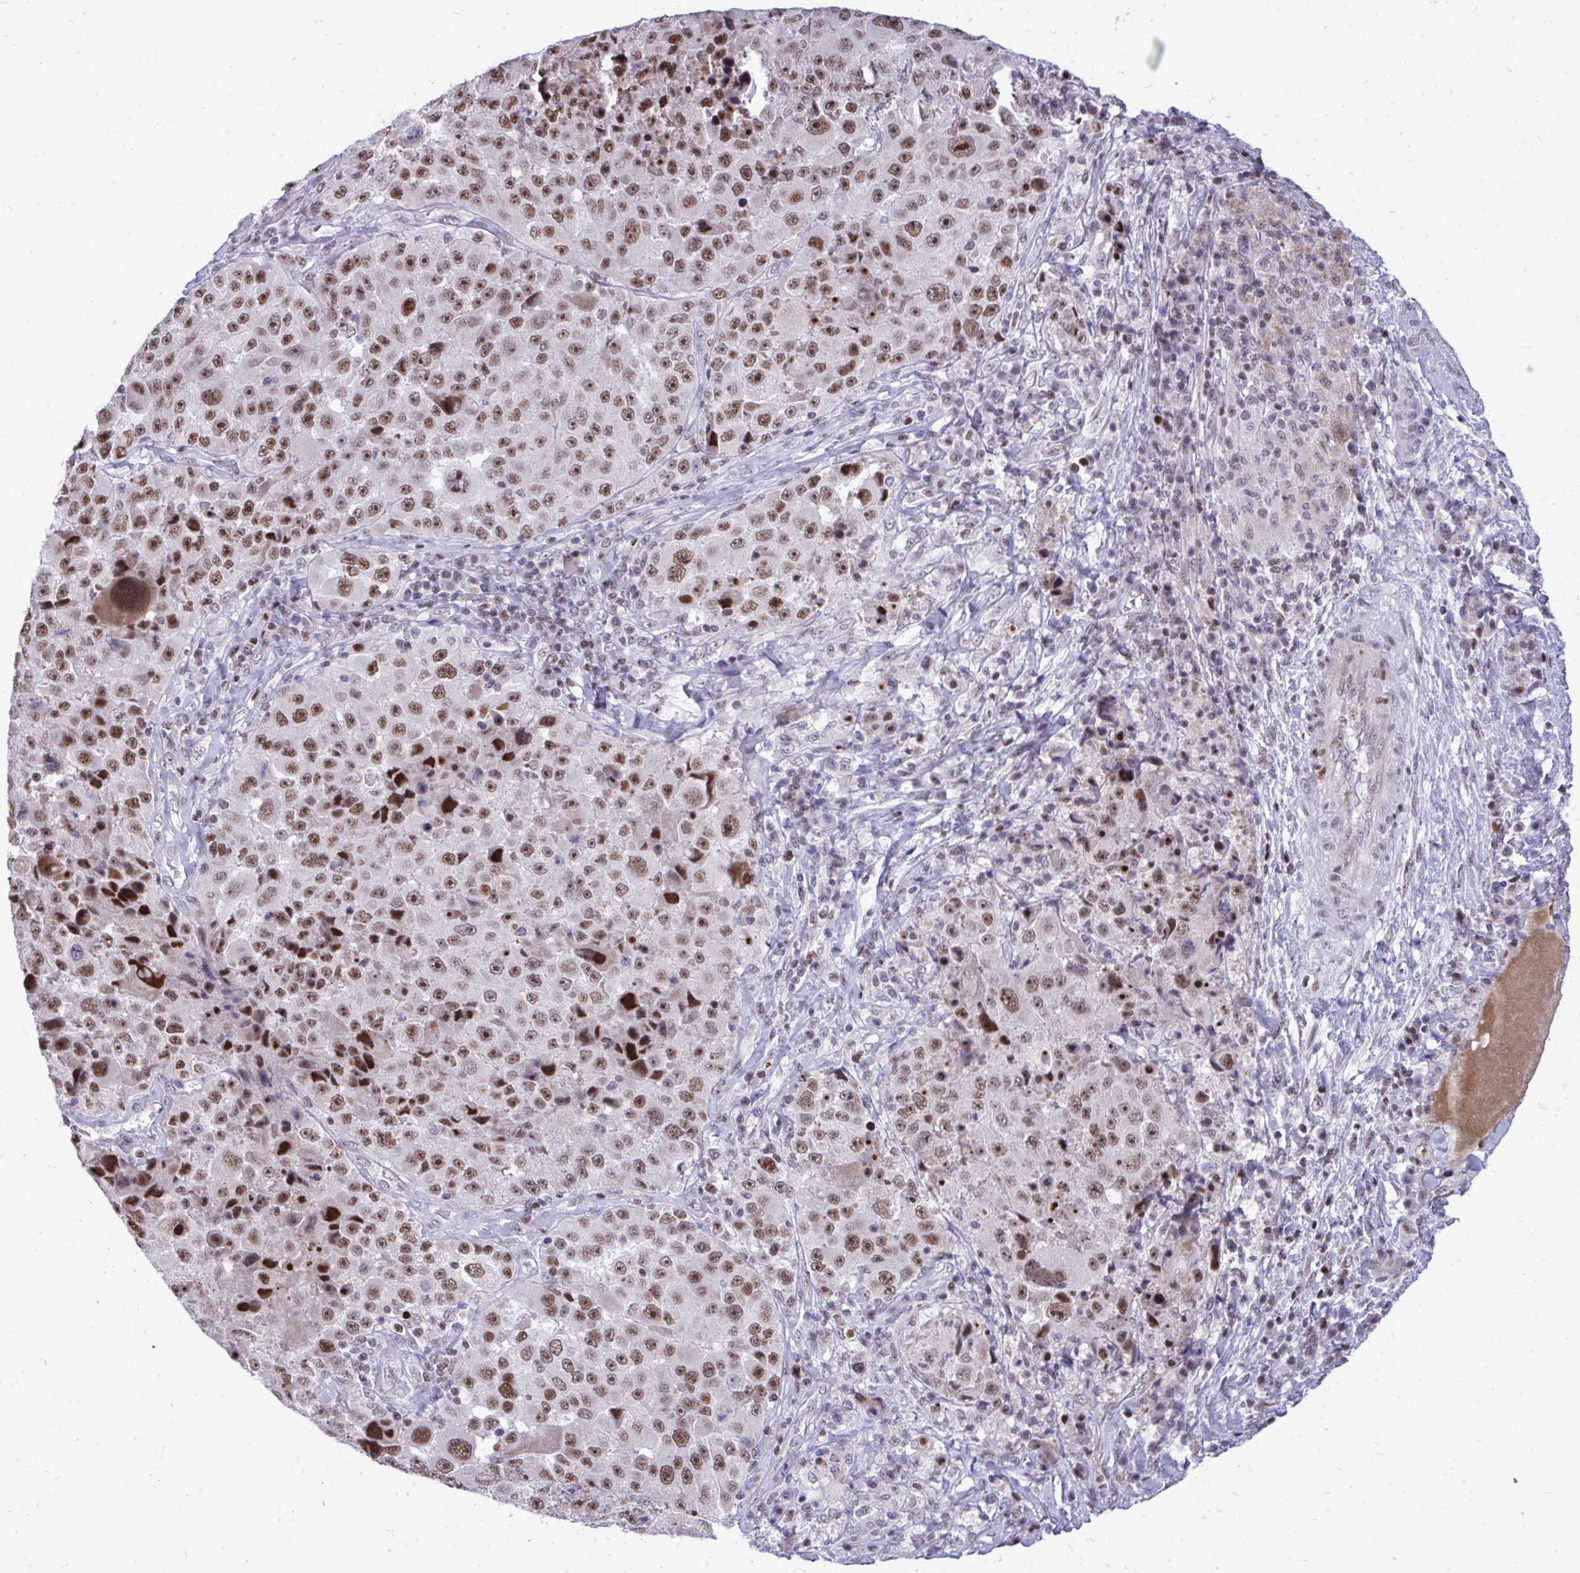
{"staining": {"intensity": "strong", "quantity": ">75%", "location": "nuclear"}, "tissue": "melanoma", "cell_type": "Tumor cells", "image_type": "cancer", "snomed": [{"axis": "morphology", "description": "Malignant melanoma, Metastatic site"}, {"axis": "topography", "description": "Lymph node"}], "caption": "IHC micrograph of human malignant melanoma (metastatic site) stained for a protein (brown), which reveals high levels of strong nuclear positivity in approximately >75% of tumor cells.", "gene": "C14orf39", "patient": {"sex": "male", "age": 62}}